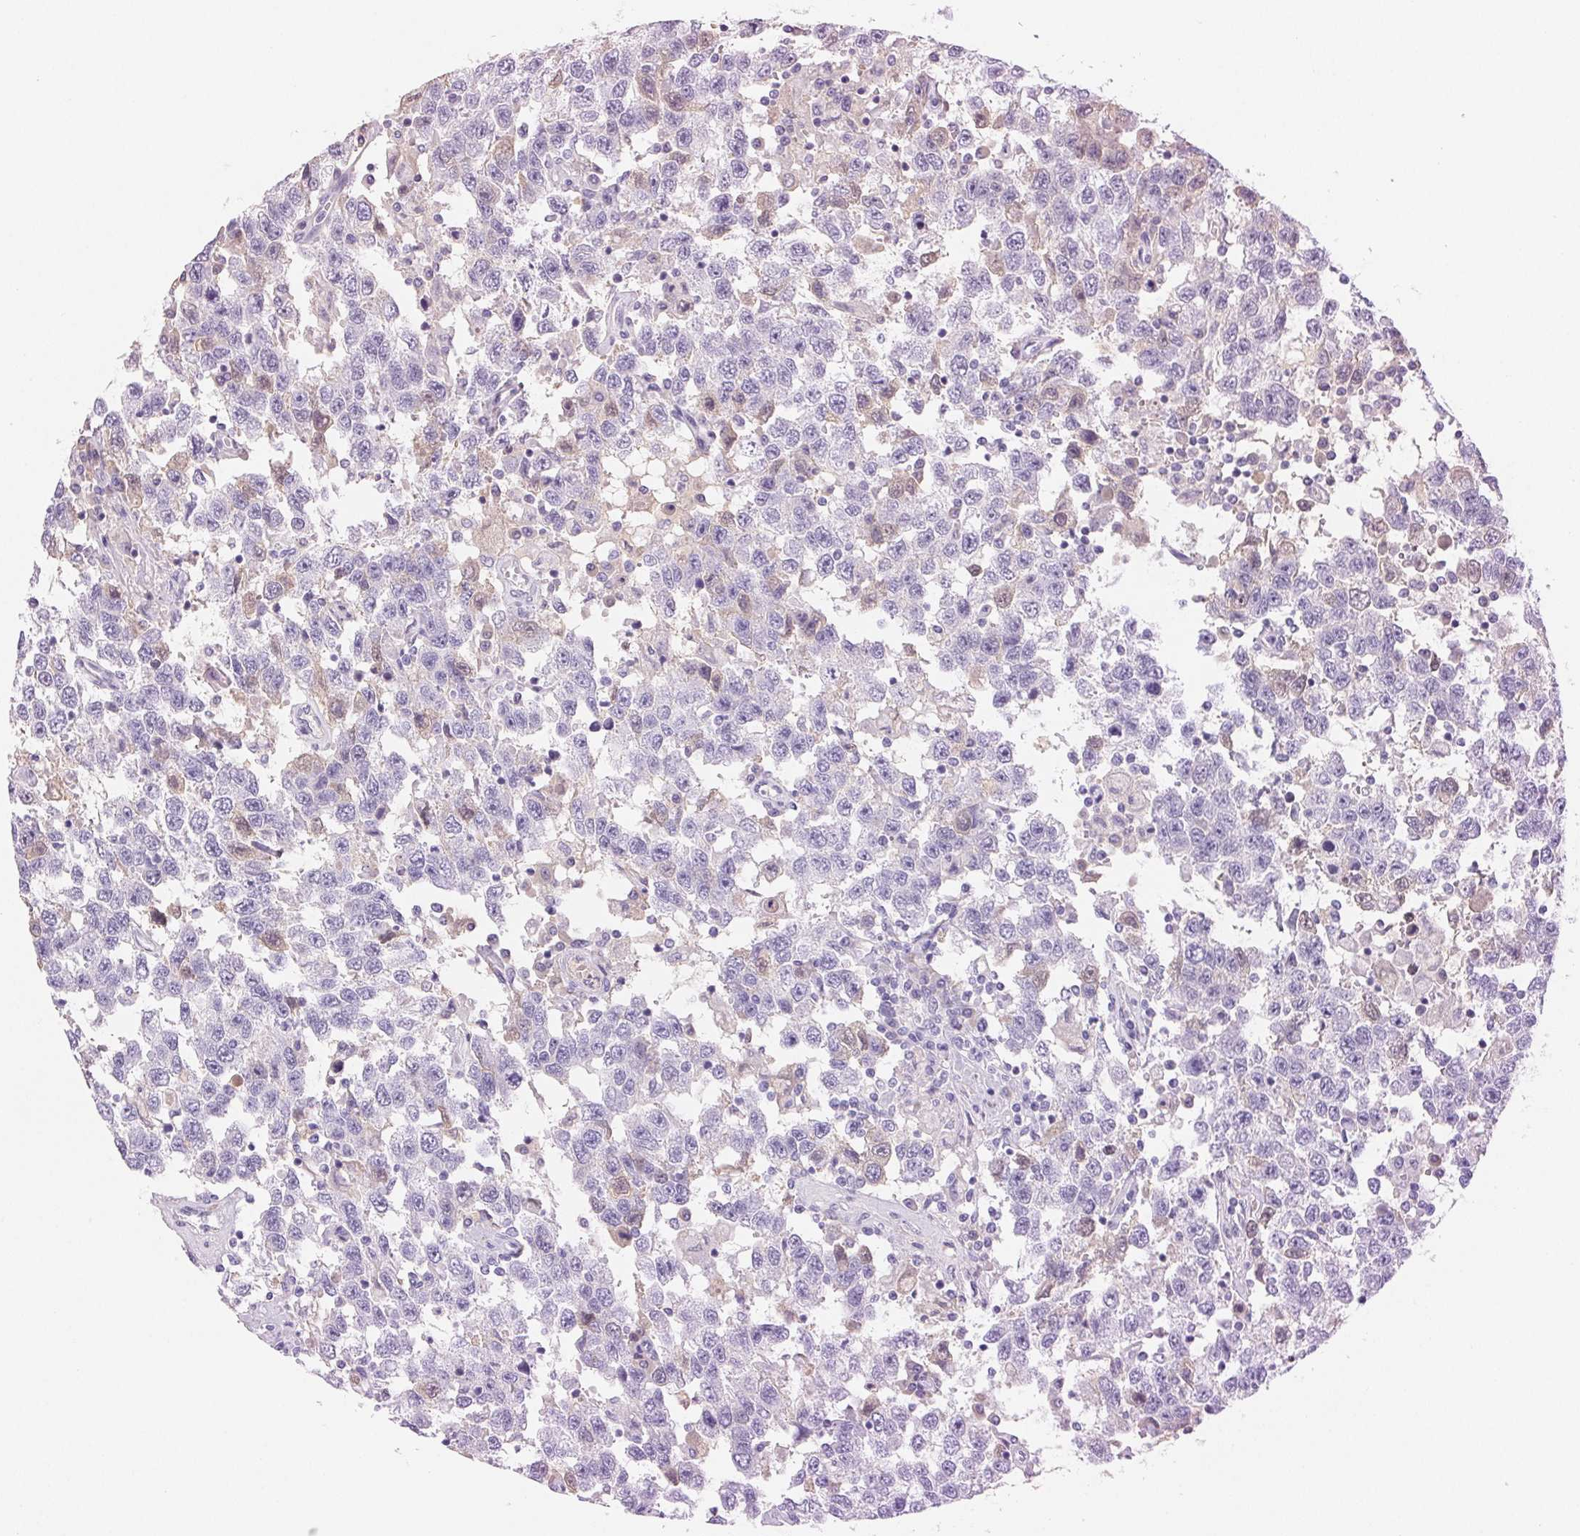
{"staining": {"intensity": "negative", "quantity": "none", "location": "none"}, "tissue": "testis cancer", "cell_type": "Tumor cells", "image_type": "cancer", "snomed": [{"axis": "morphology", "description": "Seminoma, NOS"}, {"axis": "topography", "description": "Testis"}], "caption": "A photomicrograph of human seminoma (testis) is negative for staining in tumor cells.", "gene": "PADI4", "patient": {"sex": "male", "age": 41}}